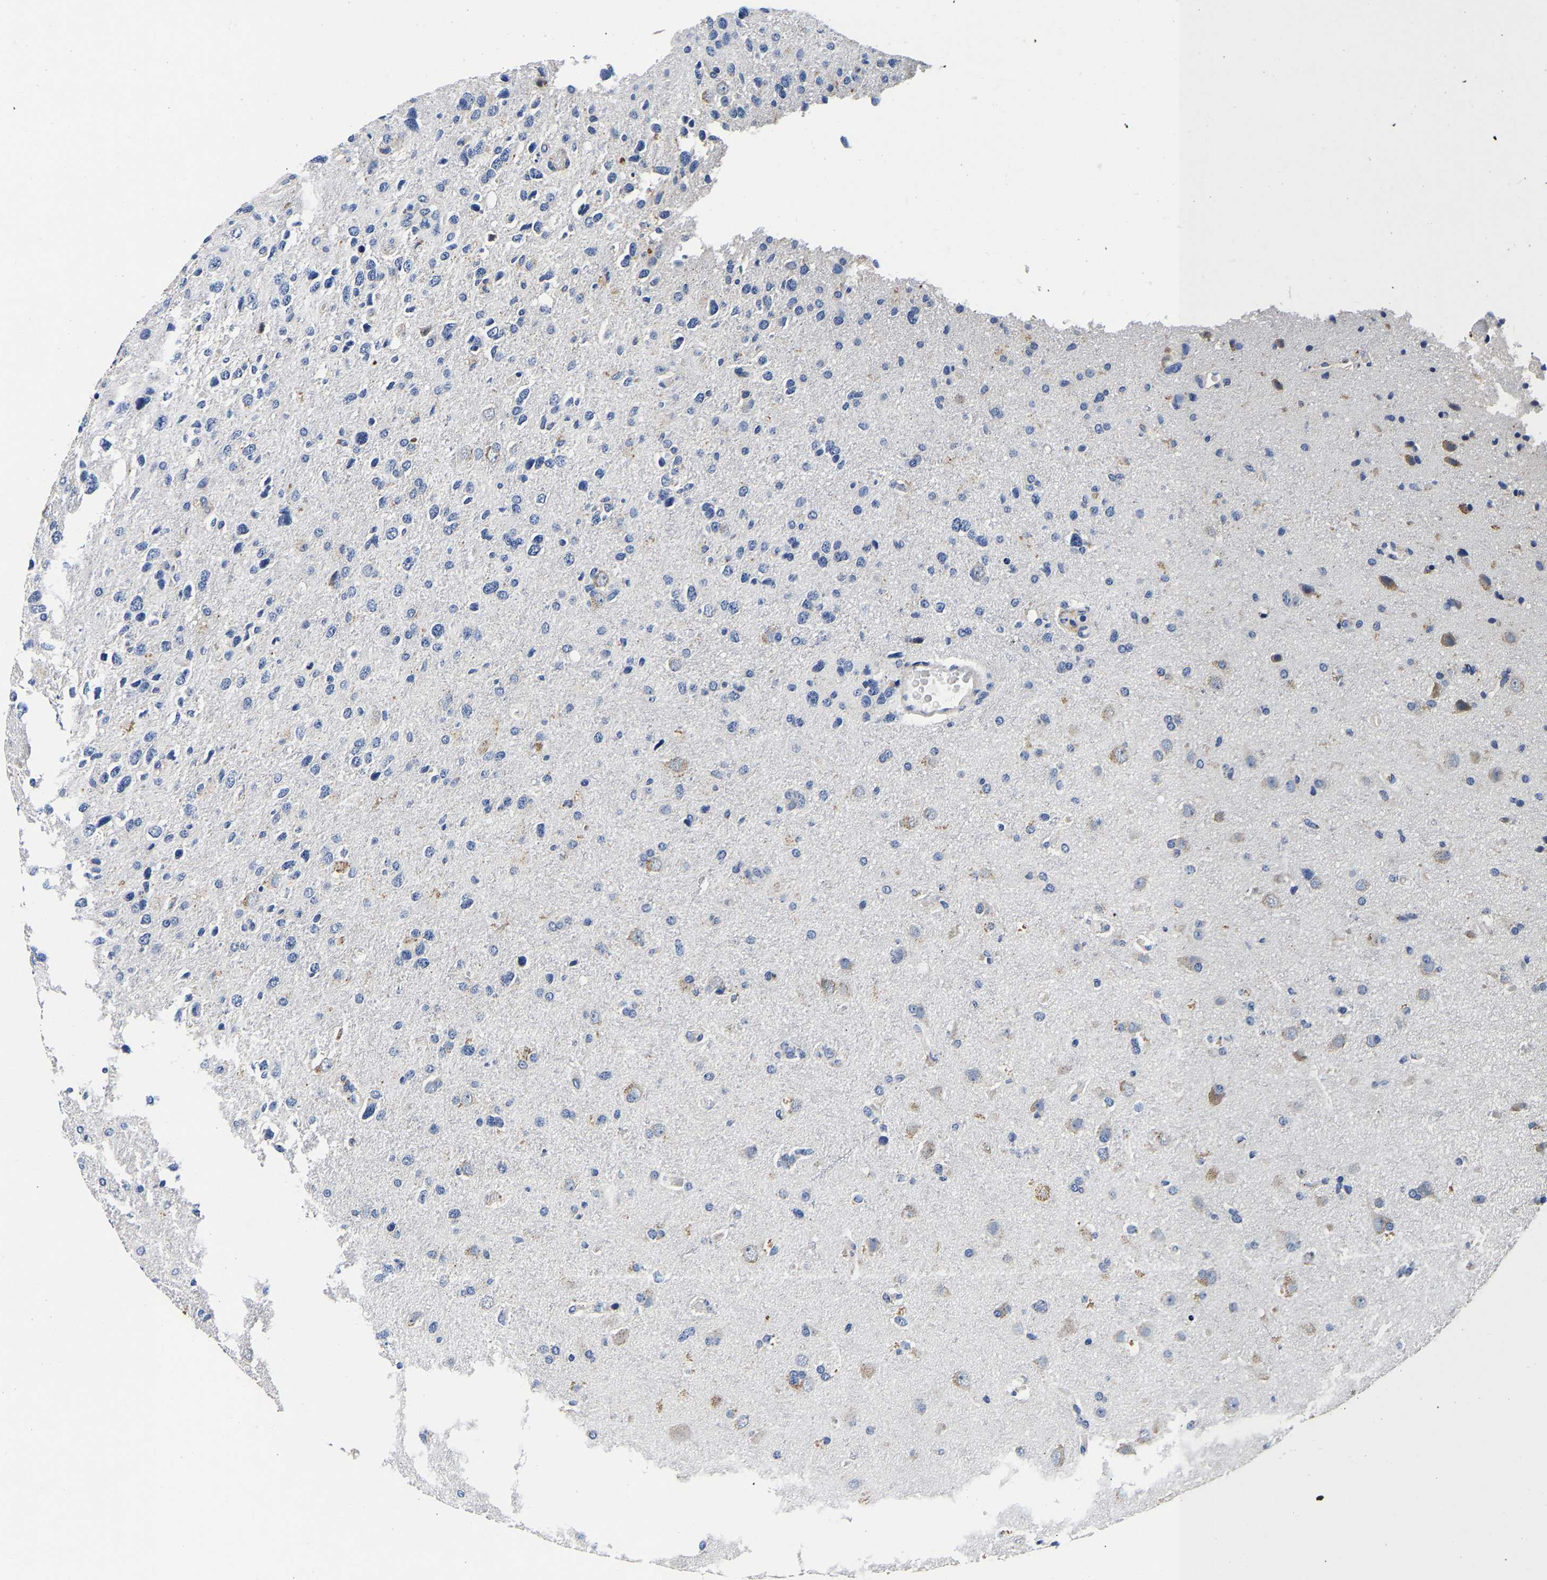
{"staining": {"intensity": "negative", "quantity": "none", "location": "none"}, "tissue": "glioma", "cell_type": "Tumor cells", "image_type": "cancer", "snomed": [{"axis": "morphology", "description": "Glioma, malignant, High grade"}, {"axis": "topography", "description": "Brain"}], "caption": "DAB immunohistochemical staining of glioma demonstrates no significant expression in tumor cells.", "gene": "GRN", "patient": {"sex": "female", "age": 58}}